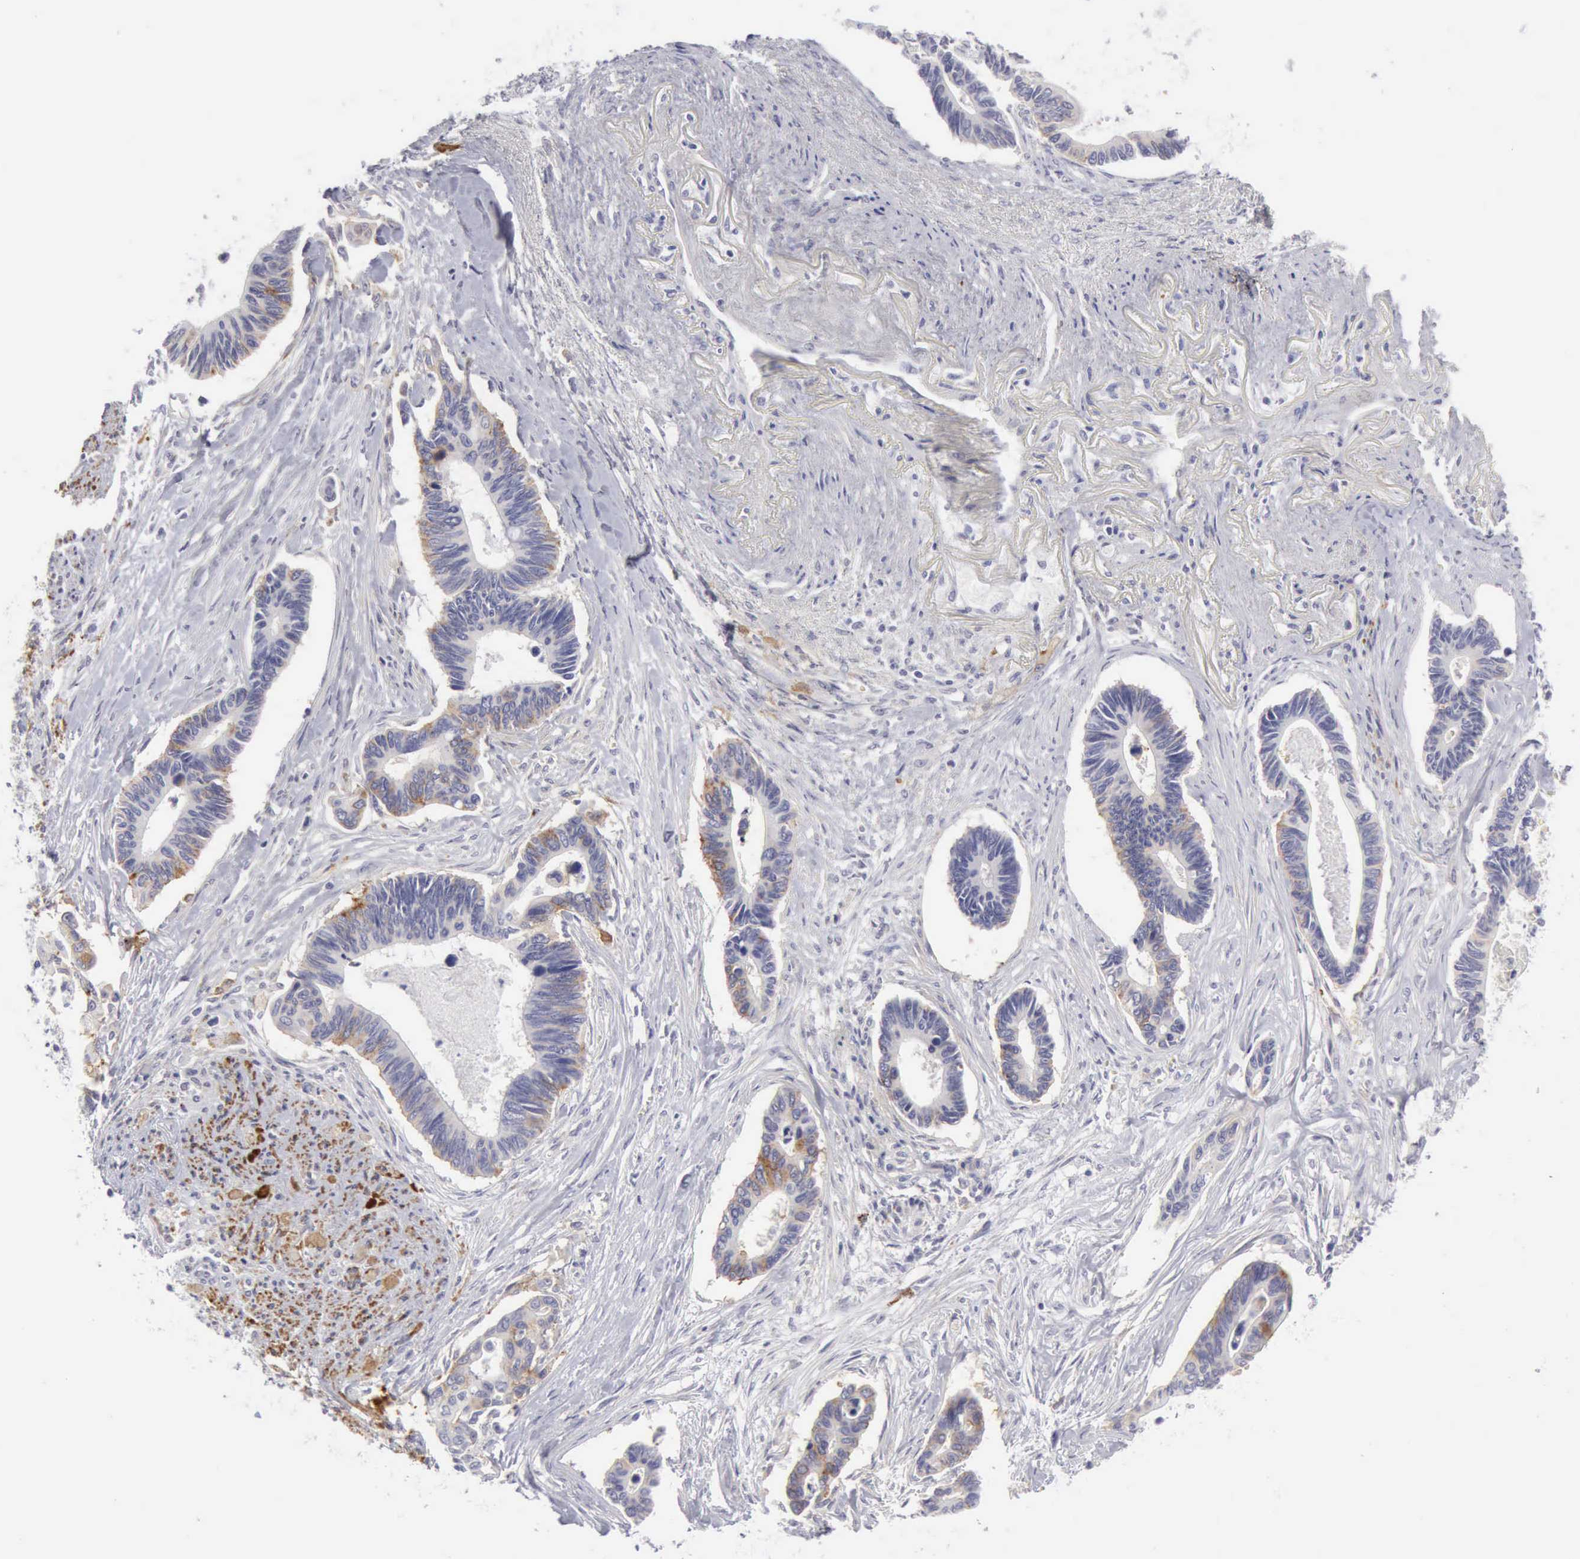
{"staining": {"intensity": "negative", "quantity": "none", "location": "none"}, "tissue": "pancreatic cancer", "cell_type": "Tumor cells", "image_type": "cancer", "snomed": [{"axis": "morphology", "description": "Adenocarcinoma, NOS"}, {"axis": "topography", "description": "Pancreas"}], "caption": "A high-resolution image shows IHC staining of pancreatic cancer, which reveals no significant staining in tumor cells.", "gene": "TFRC", "patient": {"sex": "female", "age": 70}}